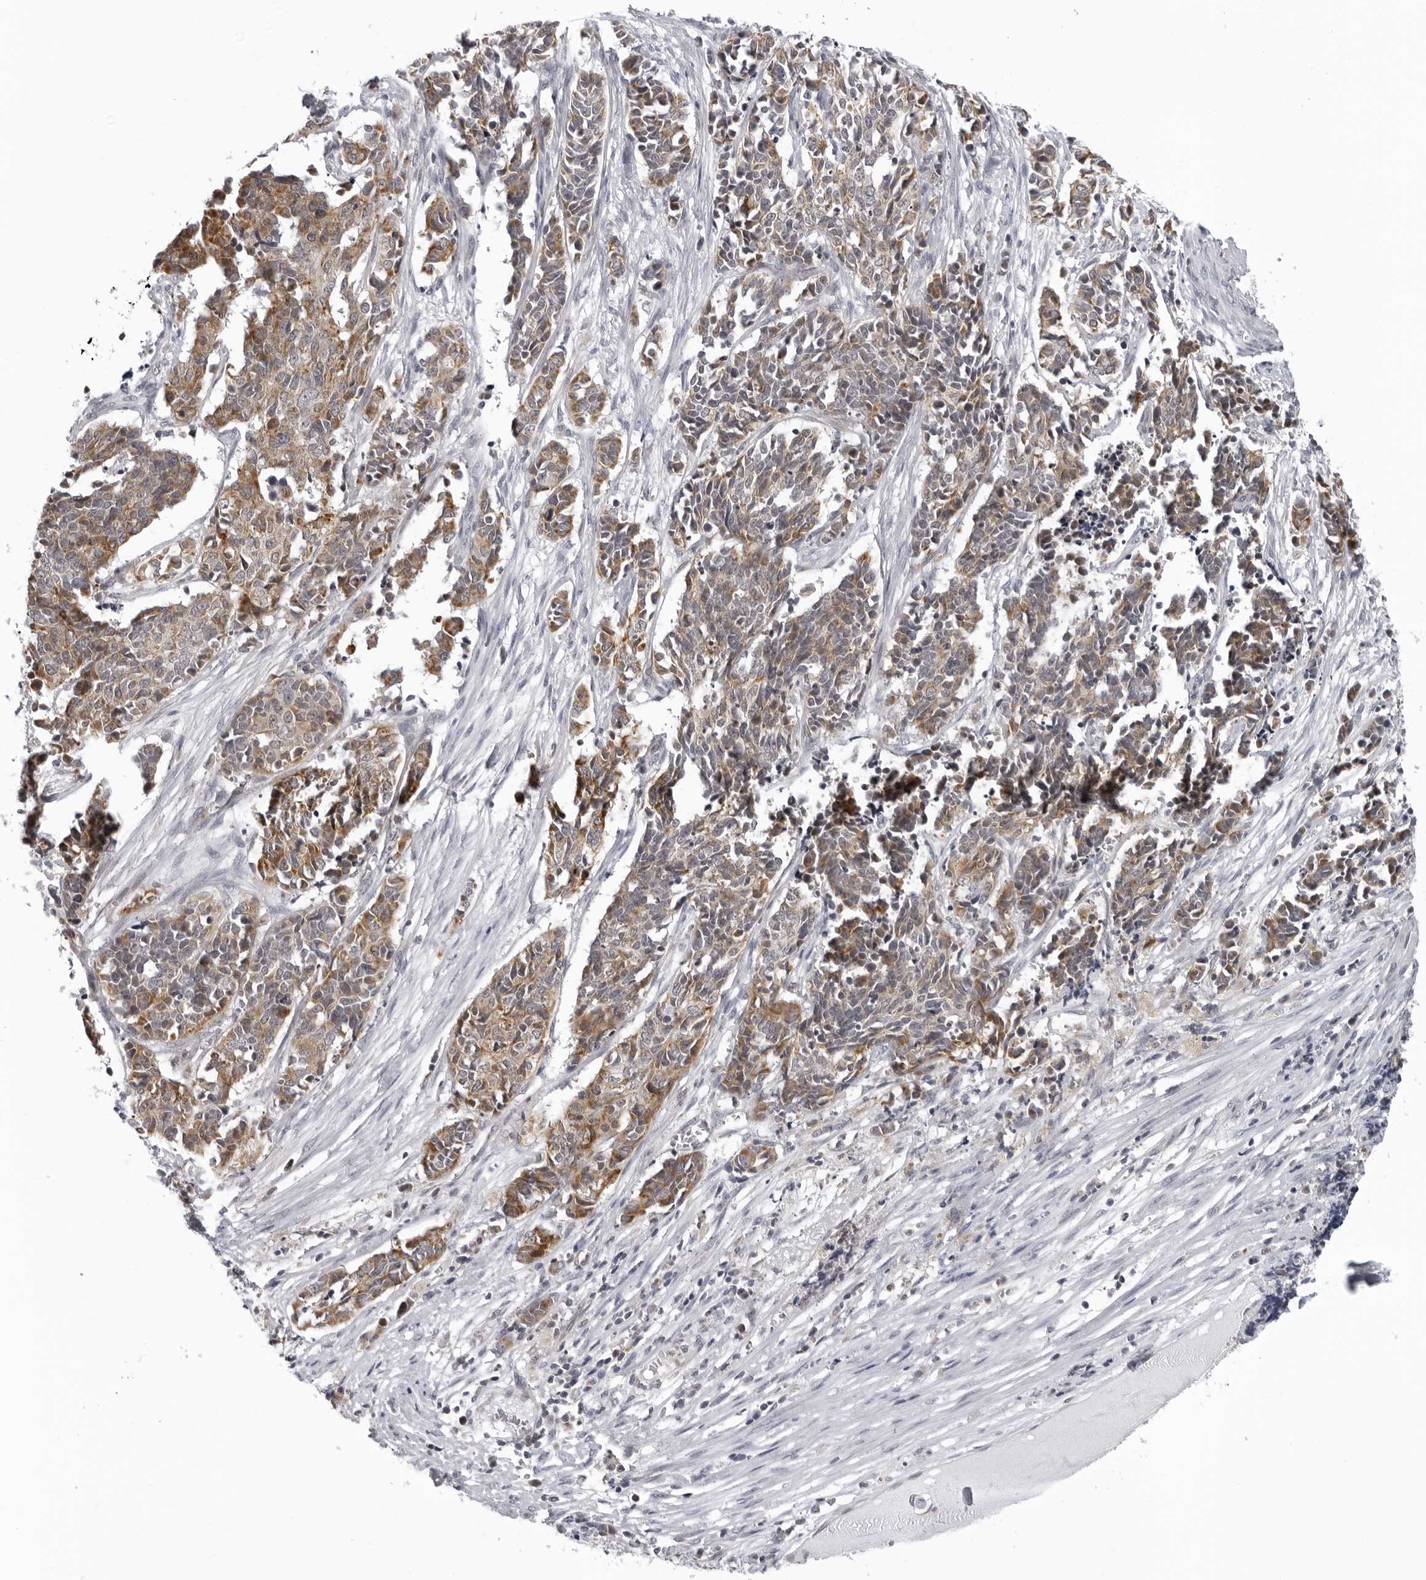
{"staining": {"intensity": "moderate", "quantity": "25%-75%", "location": "cytoplasmic/membranous"}, "tissue": "cervical cancer", "cell_type": "Tumor cells", "image_type": "cancer", "snomed": [{"axis": "morphology", "description": "Normal tissue, NOS"}, {"axis": "morphology", "description": "Squamous cell carcinoma, NOS"}, {"axis": "topography", "description": "Cervix"}], "caption": "This photomicrograph shows immunohistochemistry (IHC) staining of human cervical squamous cell carcinoma, with medium moderate cytoplasmic/membranous expression in approximately 25%-75% of tumor cells.", "gene": "MRPS15", "patient": {"sex": "female", "age": 35}}